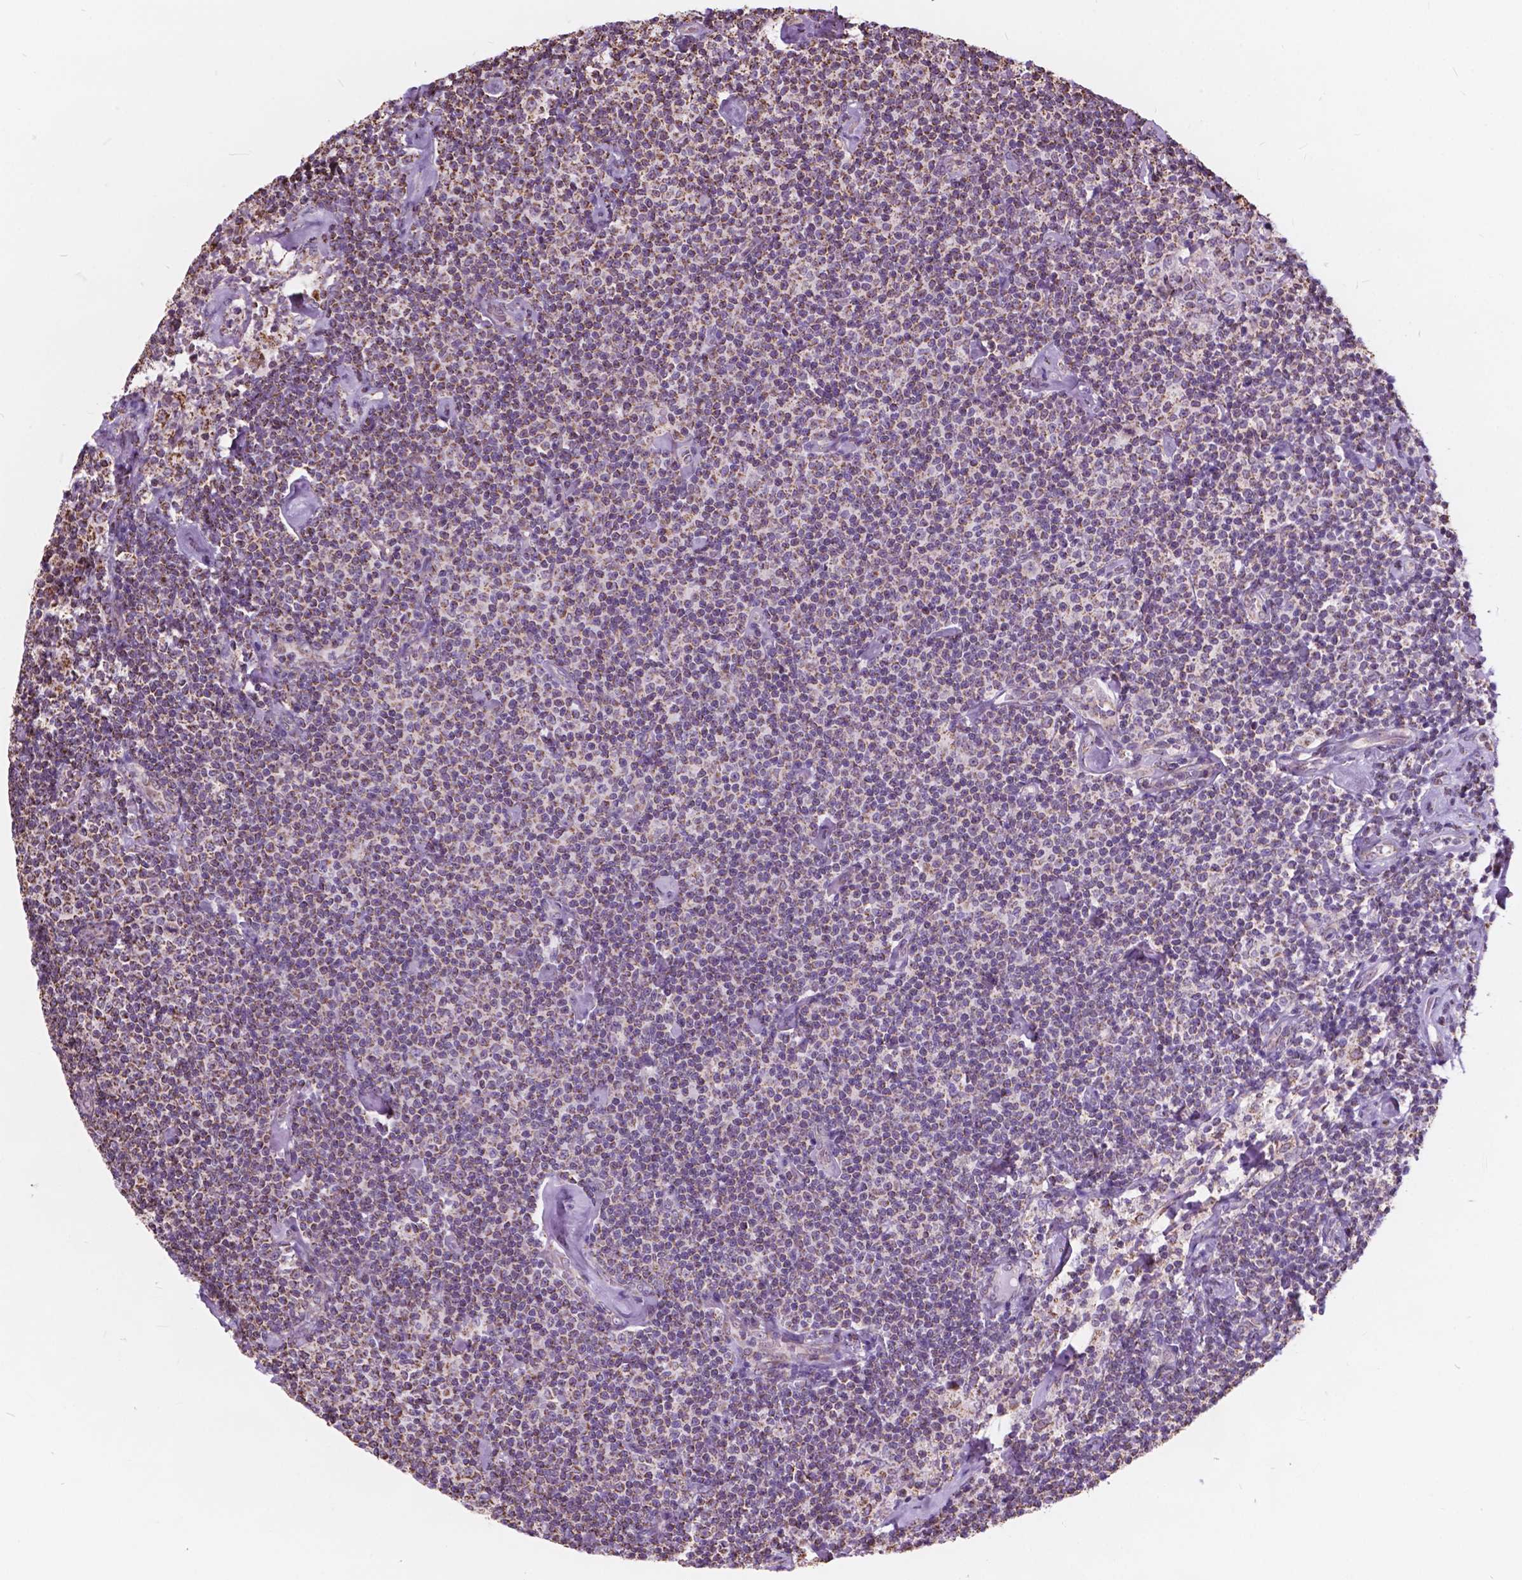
{"staining": {"intensity": "weak", "quantity": "25%-75%", "location": "cytoplasmic/membranous"}, "tissue": "lymphoma", "cell_type": "Tumor cells", "image_type": "cancer", "snomed": [{"axis": "morphology", "description": "Malignant lymphoma, non-Hodgkin's type, Low grade"}, {"axis": "topography", "description": "Lymph node"}], "caption": "This image displays IHC staining of human lymphoma, with low weak cytoplasmic/membranous positivity in approximately 25%-75% of tumor cells.", "gene": "SCOC", "patient": {"sex": "male", "age": 81}}